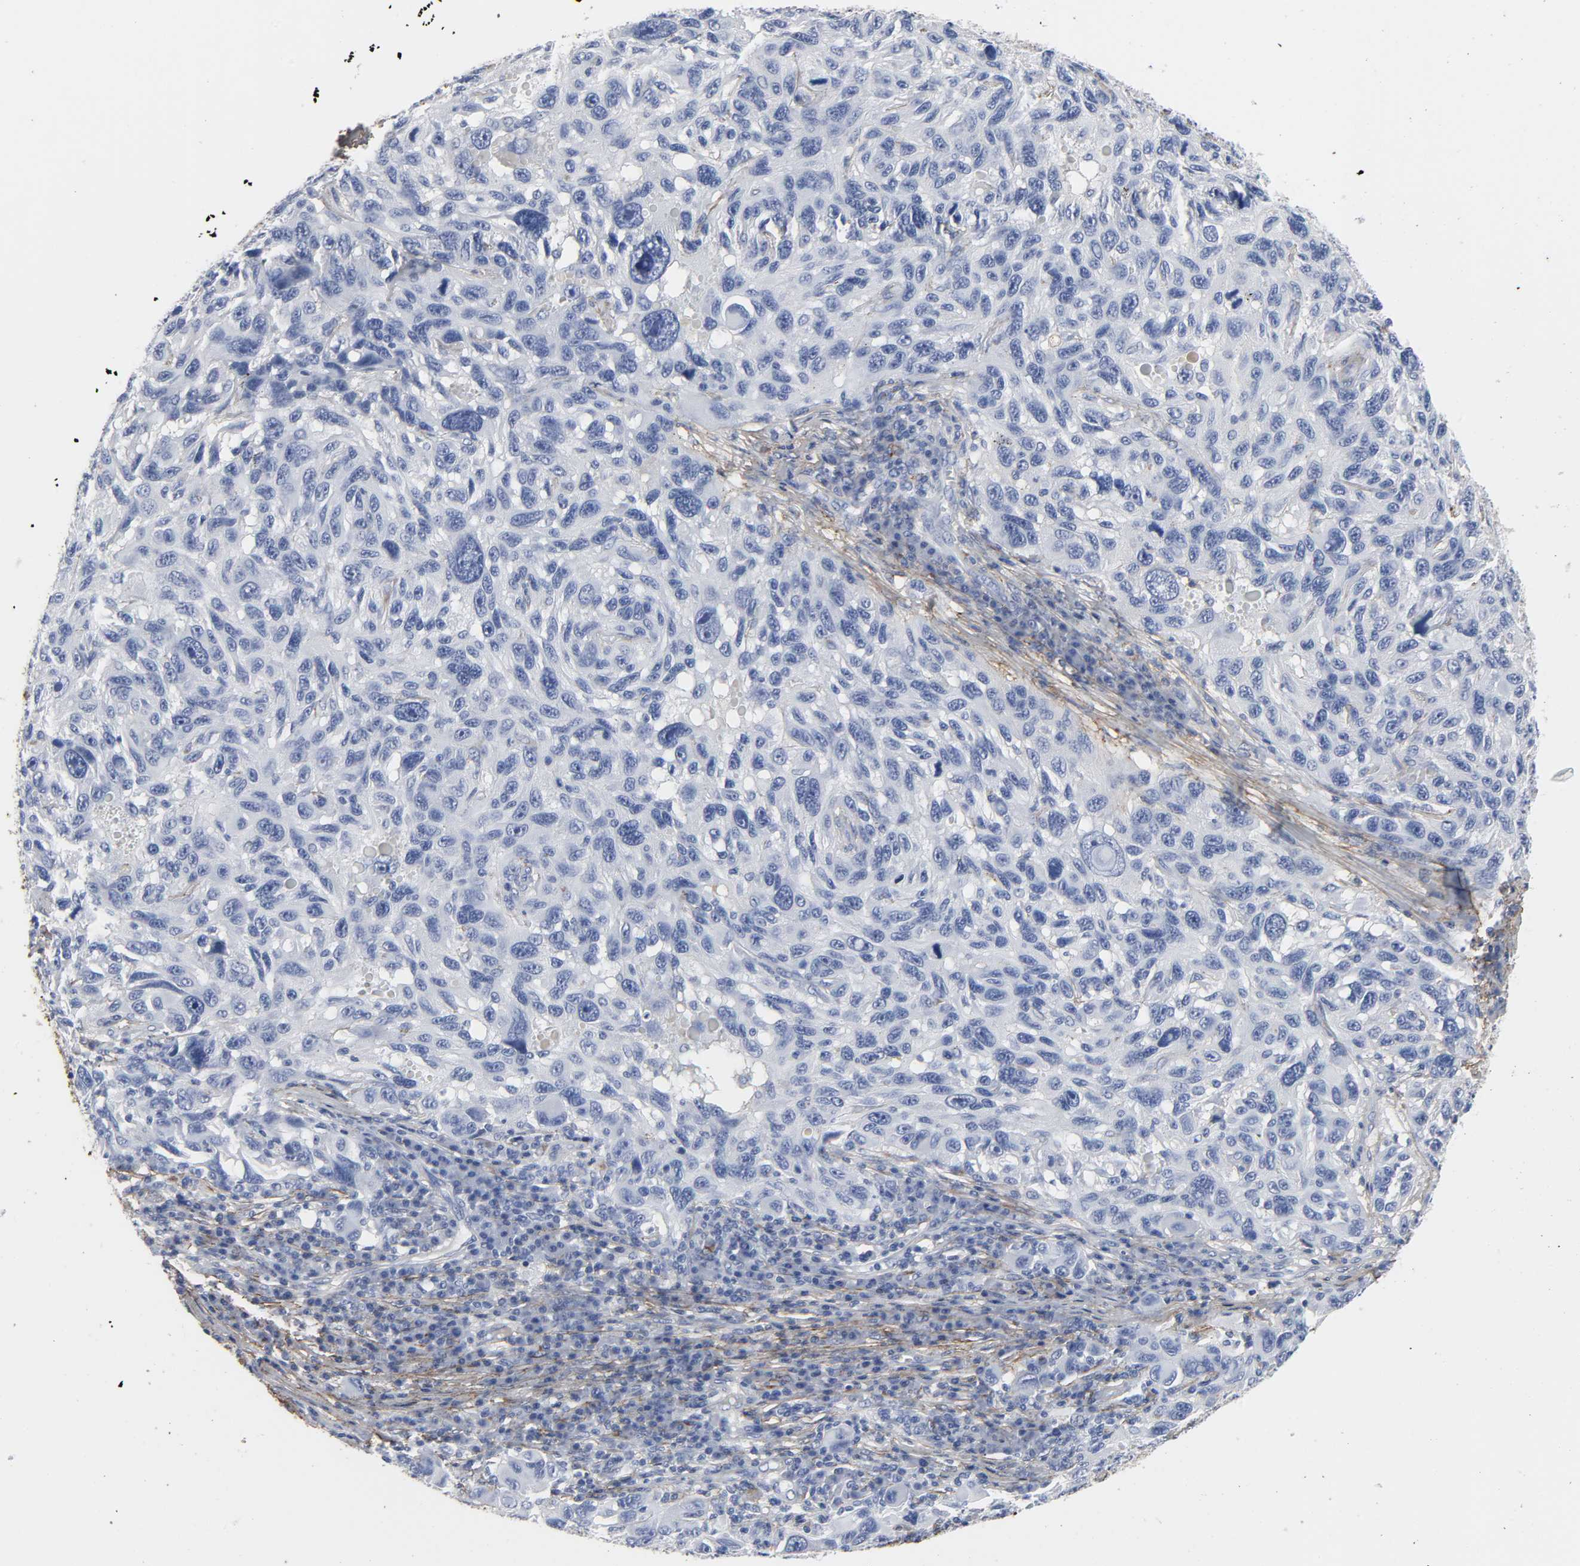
{"staining": {"intensity": "negative", "quantity": "none", "location": "none"}, "tissue": "melanoma", "cell_type": "Tumor cells", "image_type": "cancer", "snomed": [{"axis": "morphology", "description": "Malignant melanoma, NOS"}, {"axis": "topography", "description": "Skin"}], "caption": "This is an immunohistochemistry (IHC) image of melanoma. There is no expression in tumor cells.", "gene": "FBLN1", "patient": {"sex": "male", "age": 53}}